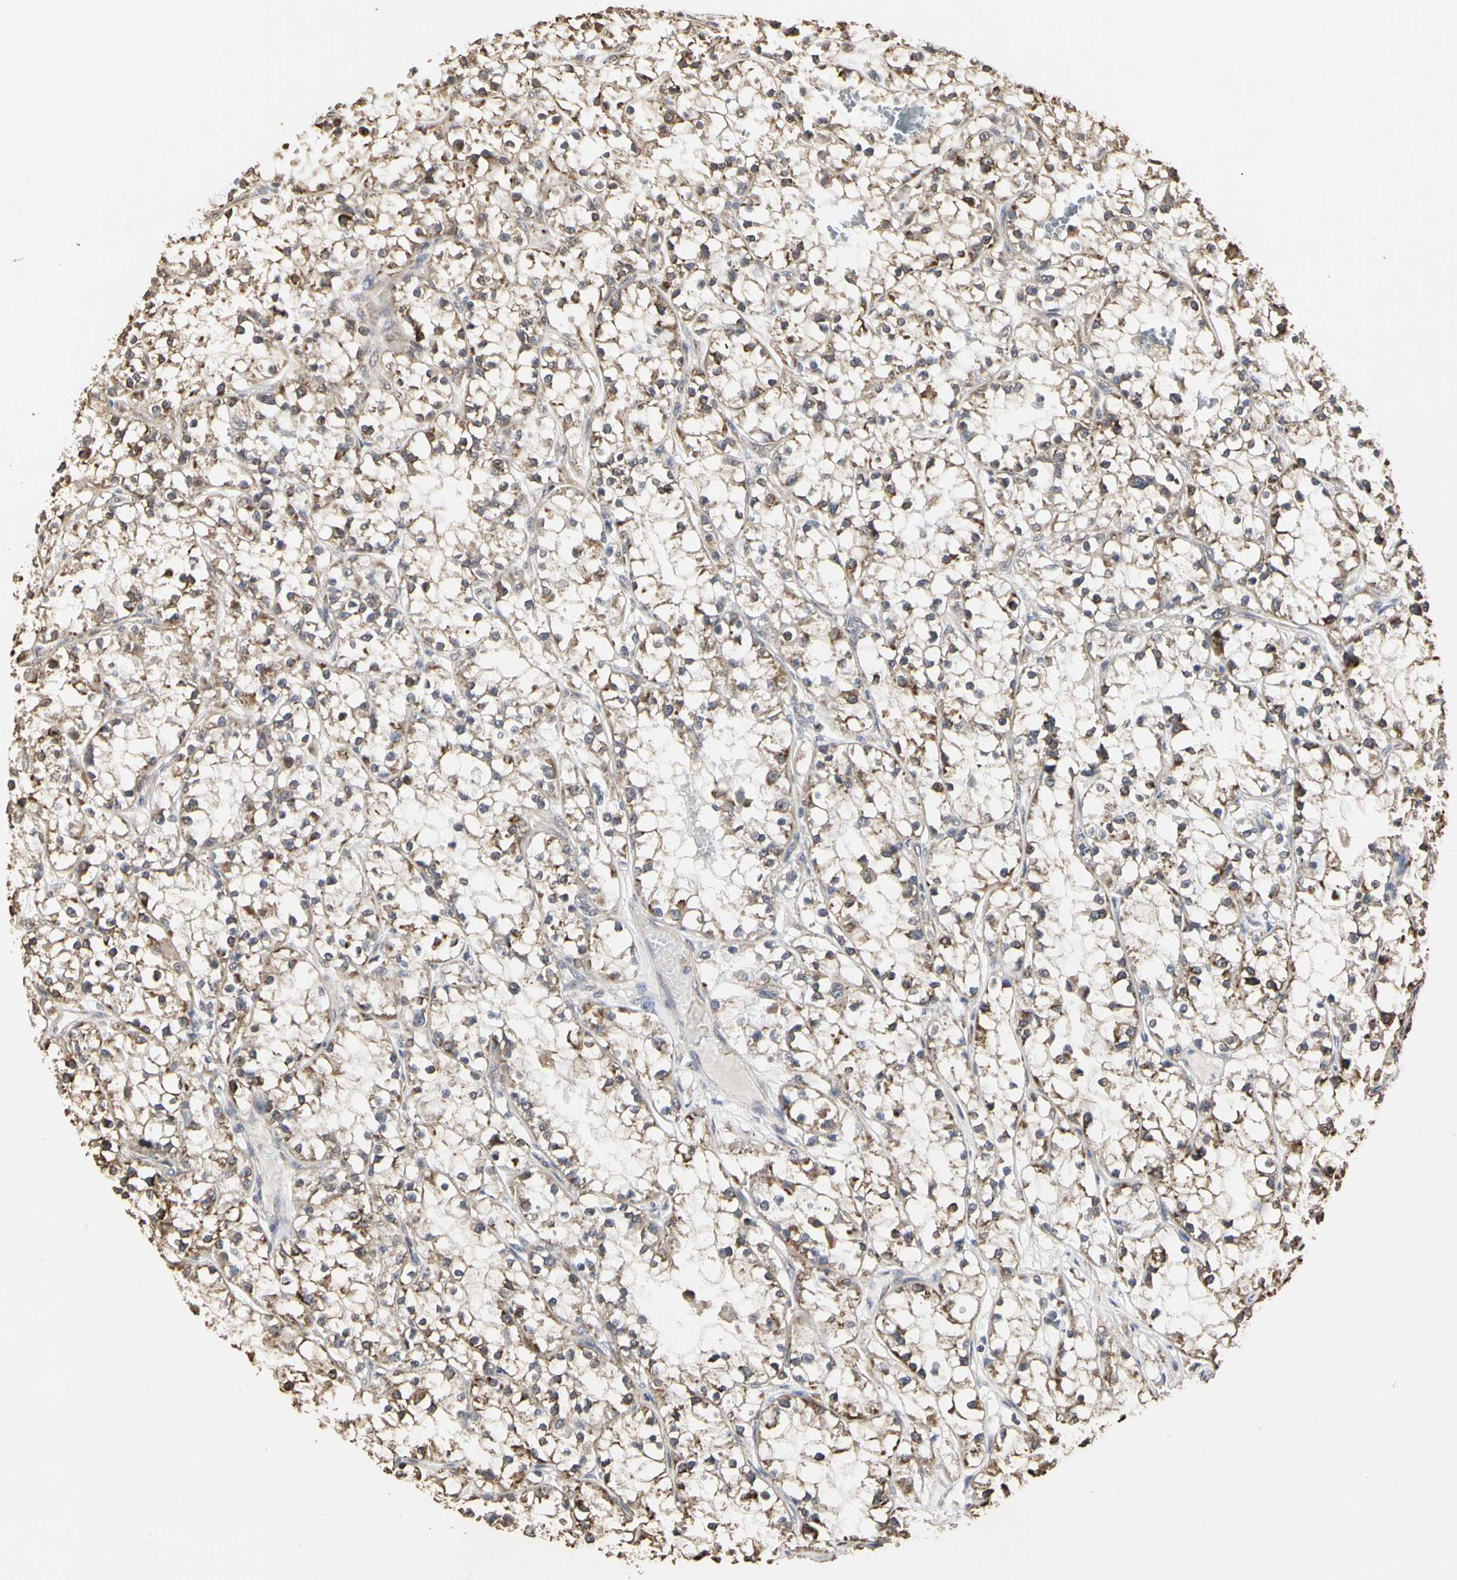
{"staining": {"intensity": "moderate", "quantity": ">75%", "location": "cytoplasmic/membranous"}, "tissue": "renal cancer", "cell_type": "Tumor cells", "image_type": "cancer", "snomed": [{"axis": "morphology", "description": "Adenocarcinoma, NOS"}, {"axis": "topography", "description": "Kidney"}], "caption": "Human adenocarcinoma (renal) stained with a brown dye shows moderate cytoplasmic/membranous positive positivity in approximately >75% of tumor cells.", "gene": "TAOK1", "patient": {"sex": "female", "age": 52}}